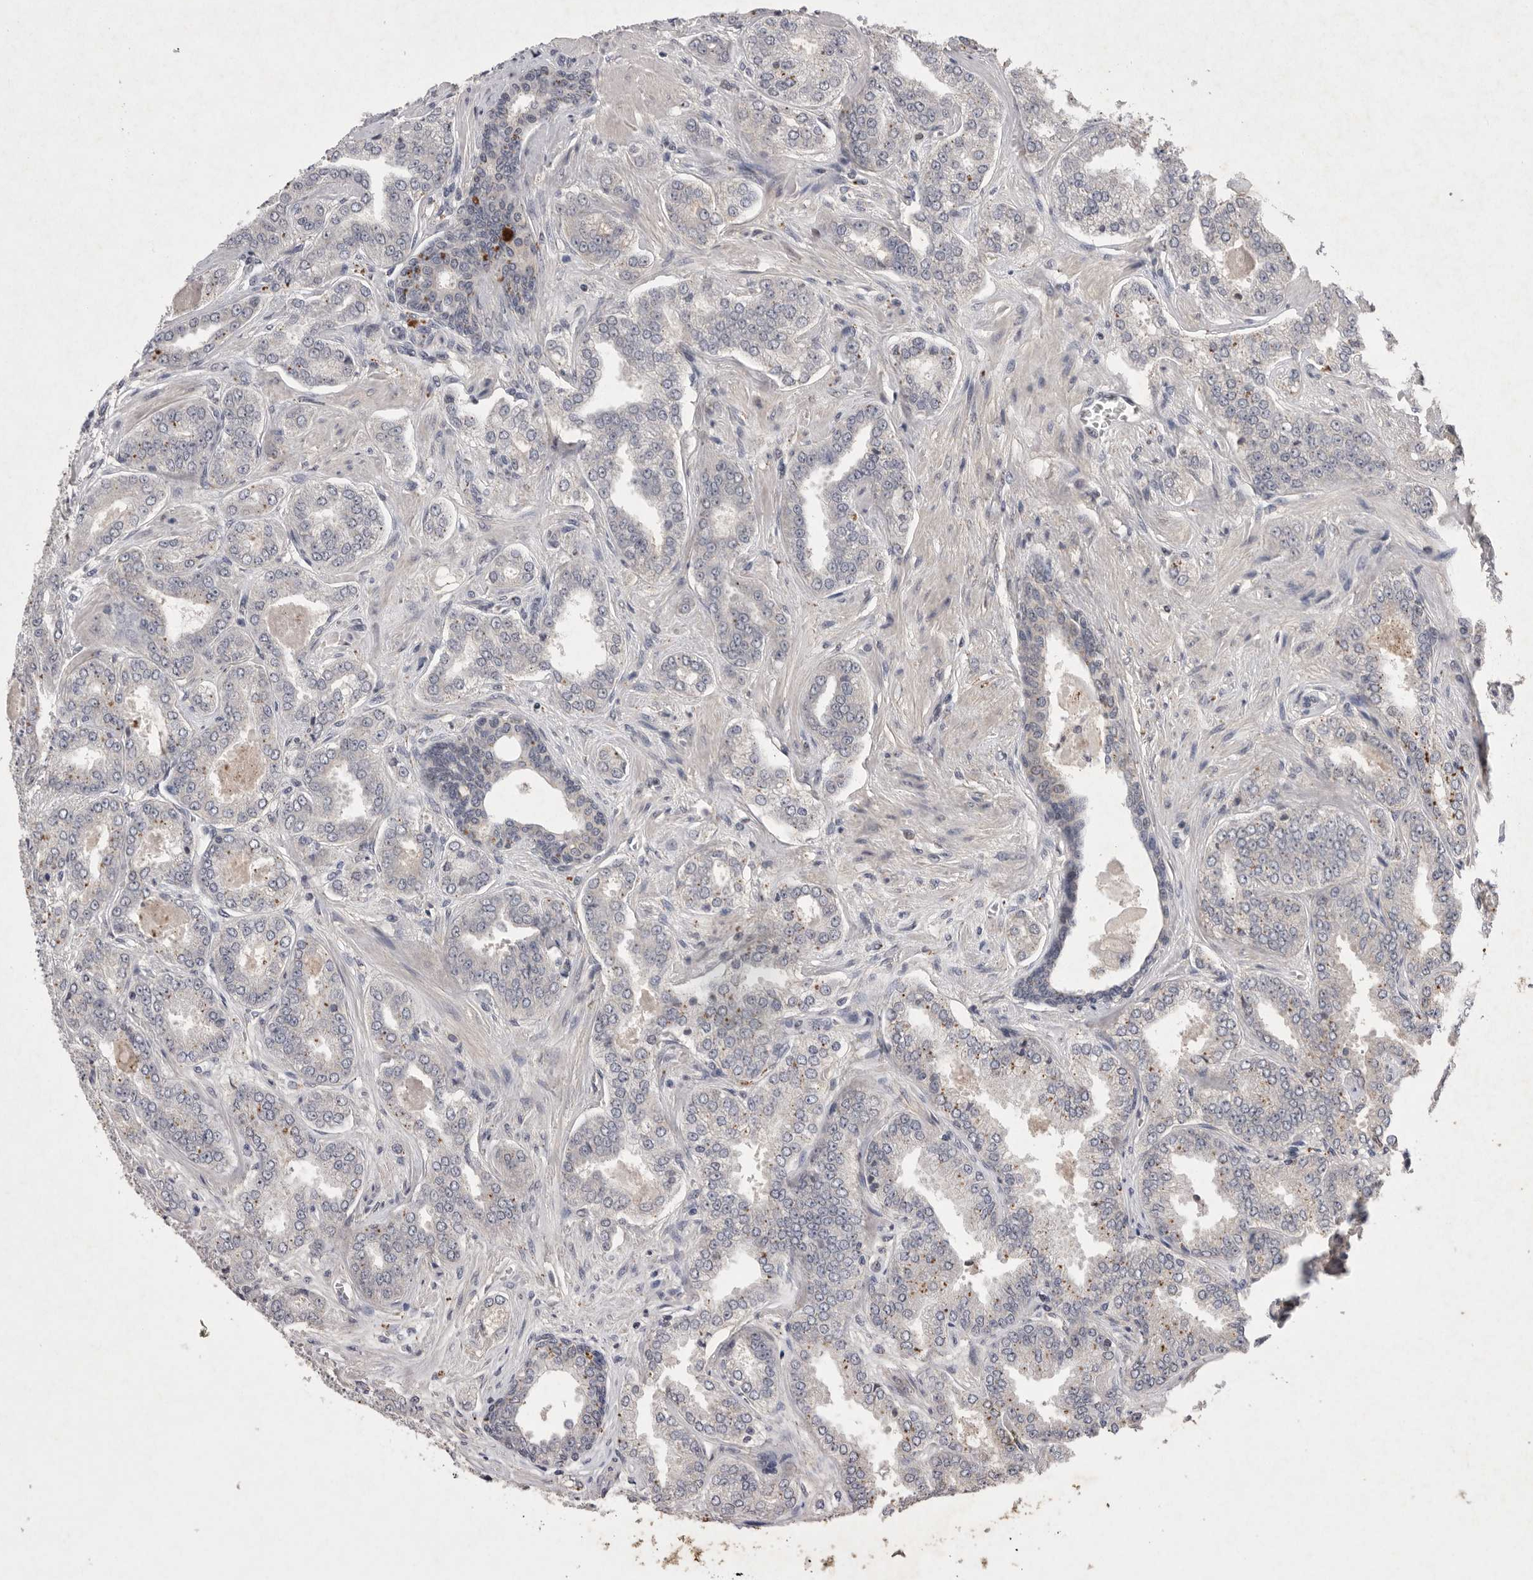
{"staining": {"intensity": "negative", "quantity": "none", "location": "none"}, "tissue": "prostate cancer", "cell_type": "Tumor cells", "image_type": "cancer", "snomed": [{"axis": "morphology", "description": "Adenocarcinoma, High grade"}, {"axis": "topography", "description": "Prostate"}], "caption": "Tumor cells are negative for protein expression in human prostate high-grade adenocarcinoma.", "gene": "APLNR", "patient": {"sex": "male", "age": 71}}